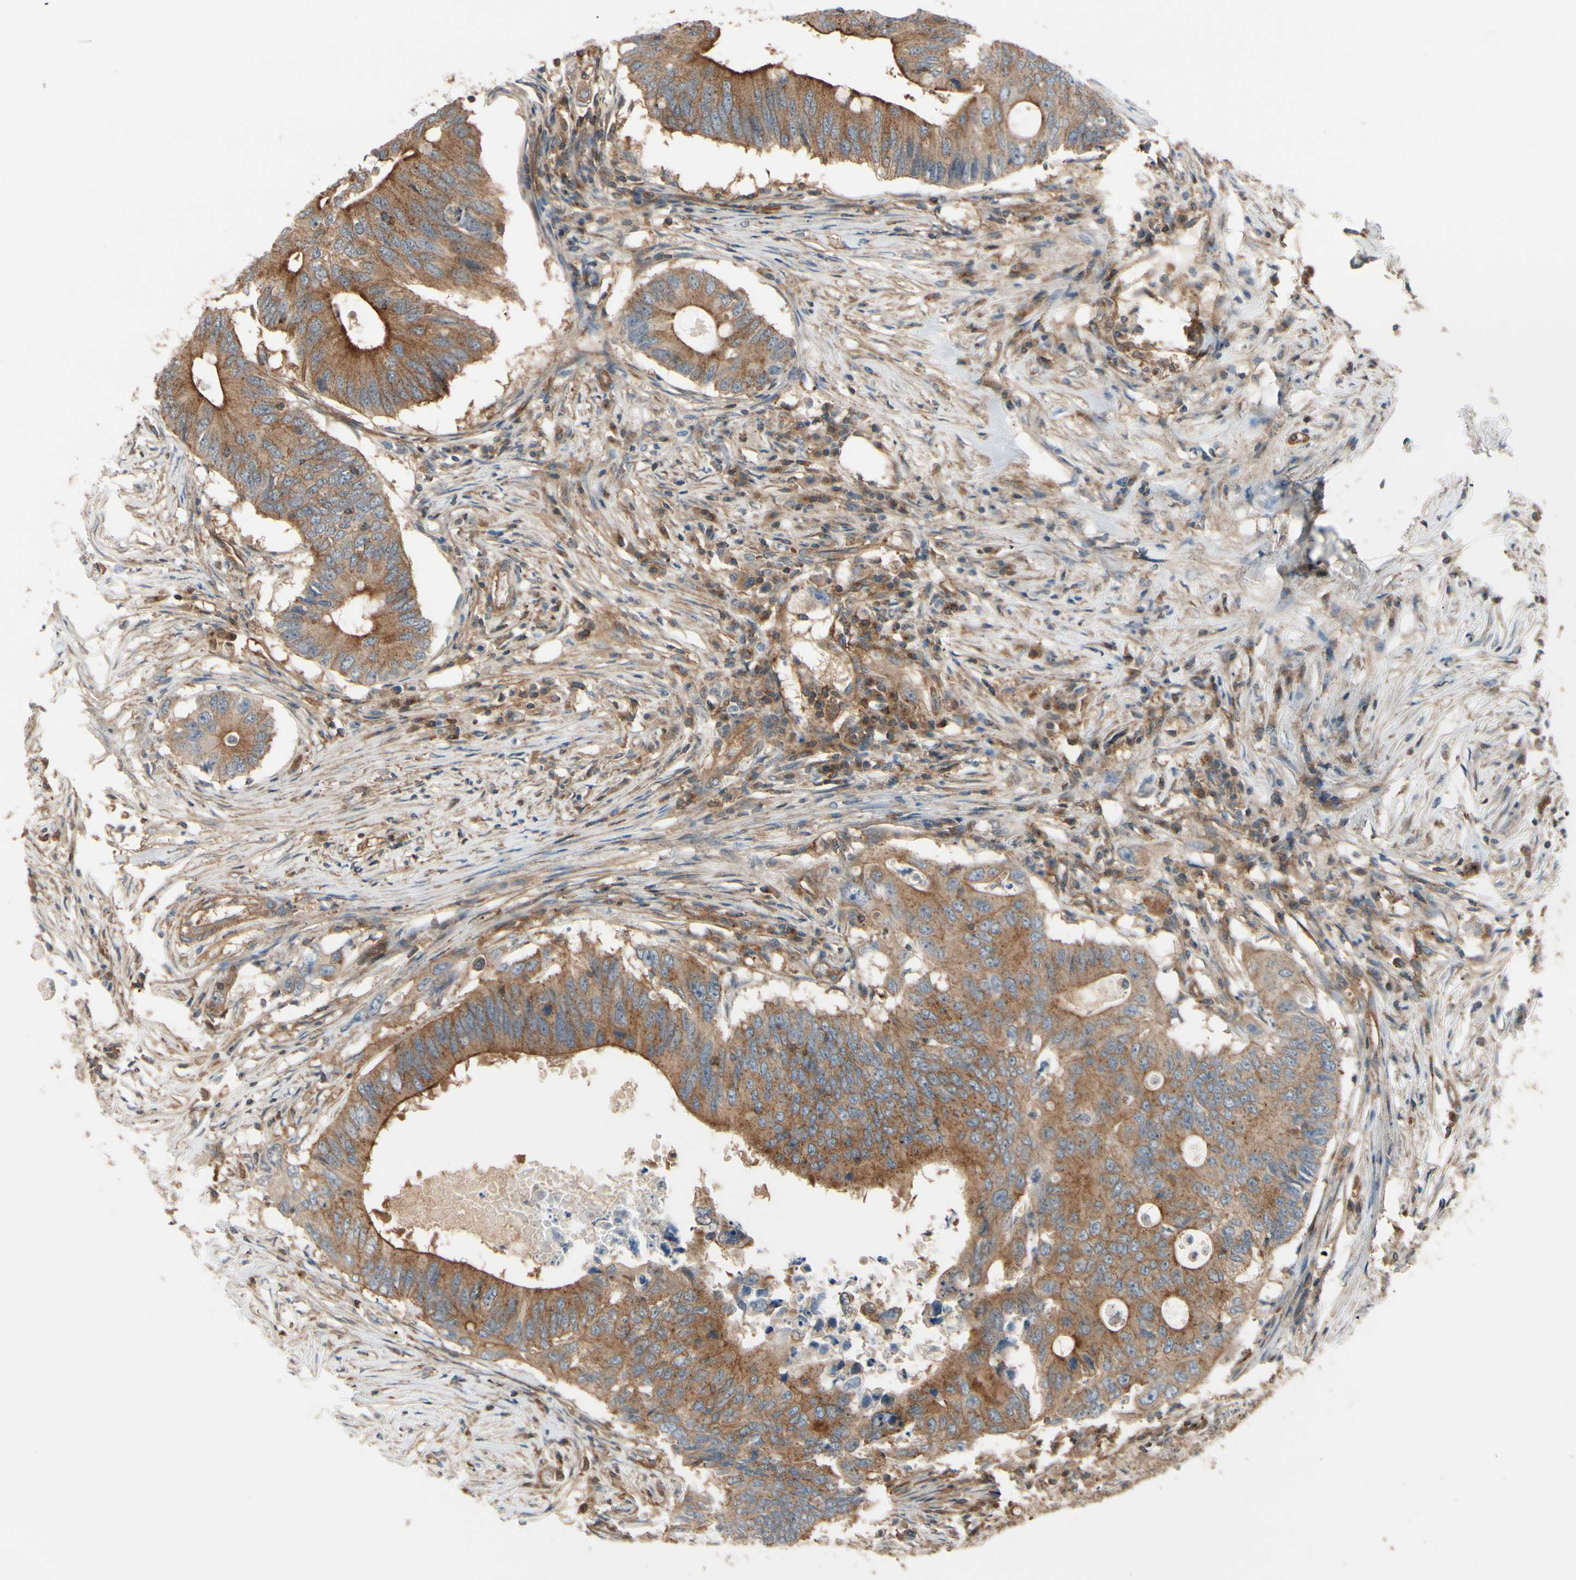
{"staining": {"intensity": "moderate", "quantity": "25%-75%", "location": "cytoplasmic/membranous"}, "tissue": "colorectal cancer", "cell_type": "Tumor cells", "image_type": "cancer", "snomed": [{"axis": "morphology", "description": "Adenocarcinoma, NOS"}, {"axis": "topography", "description": "Colon"}], "caption": "DAB immunohistochemical staining of colorectal adenocarcinoma shows moderate cytoplasmic/membranous protein staining in about 25%-75% of tumor cells. The staining is performed using DAB (3,3'-diaminobenzidine) brown chromogen to label protein expression. The nuclei are counter-stained blue using hematoxylin.", "gene": "EPS15", "patient": {"sex": "male", "age": 71}}